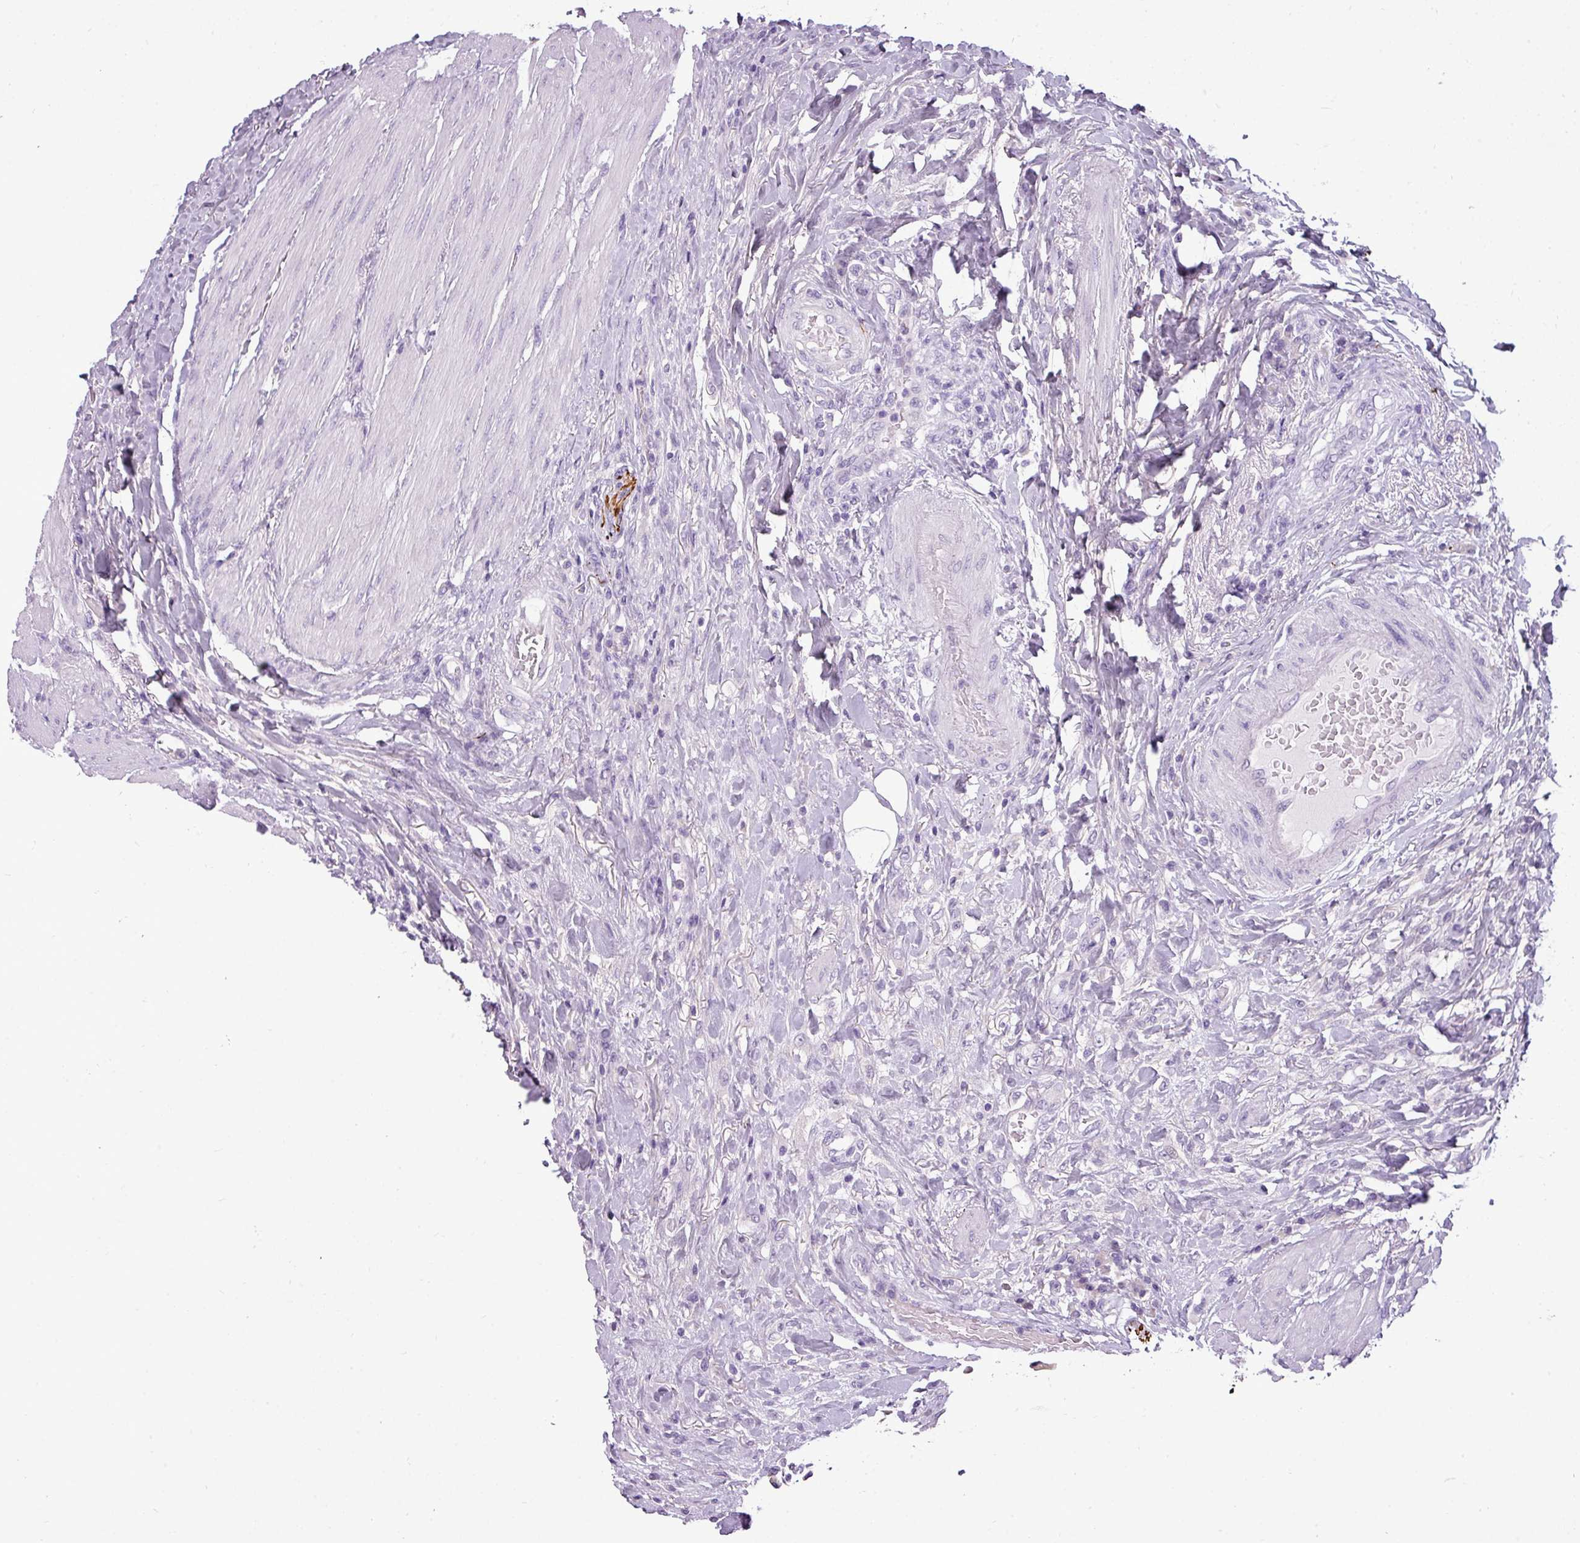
{"staining": {"intensity": "negative", "quantity": "none", "location": "none"}, "tissue": "urothelial cancer", "cell_type": "Tumor cells", "image_type": "cancer", "snomed": [{"axis": "morphology", "description": "Urothelial carcinoma, High grade"}, {"axis": "topography", "description": "Urinary bladder"}], "caption": "This is a micrograph of immunohistochemistry staining of urothelial cancer, which shows no expression in tumor cells.", "gene": "DNAAF9", "patient": {"sex": "female", "age": 80}}